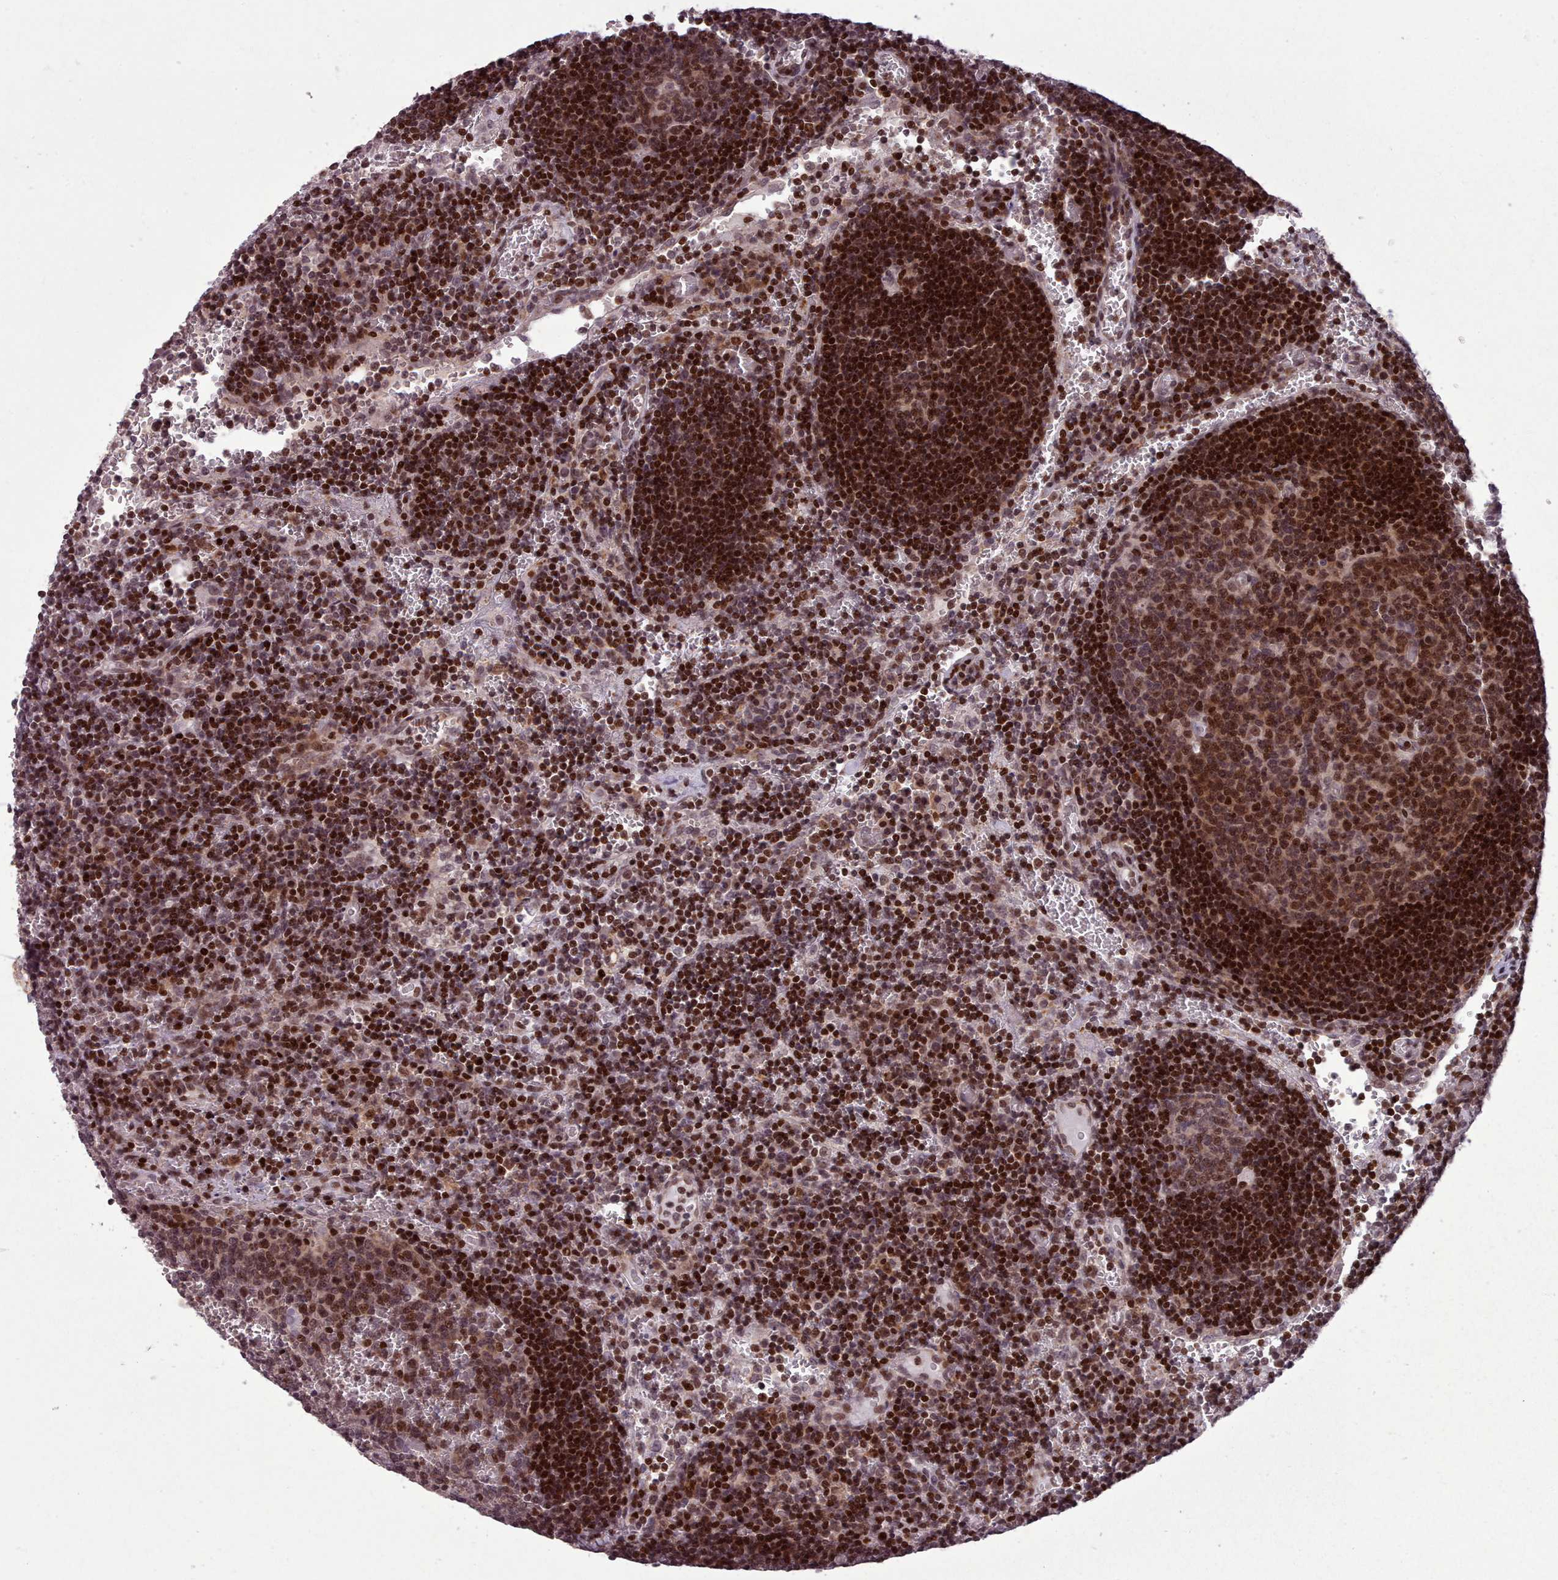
{"staining": {"intensity": "moderate", "quantity": "25%-75%", "location": "cytoplasmic/membranous,nuclear"}, "tissue": "lymph node", "cell_type": "Germinal center cells", "image_type": "normal", "snomed": [{"axis": "morphology", "description": "Normal tissue, NOS"}, {"axis": "topography", "description": "Lymph node"}], "caption": "This micrograph shows normal lymph node stained with immunohistochemistry (IHC) to label a protein in brown. The cytoplasmic/membranous,nuclear of germinal center cells show moderate positivity for the protein. Nuclei are counter-stained blue.", "gene": "ENSA", "patient": {"sex": "female", "age": 73}}